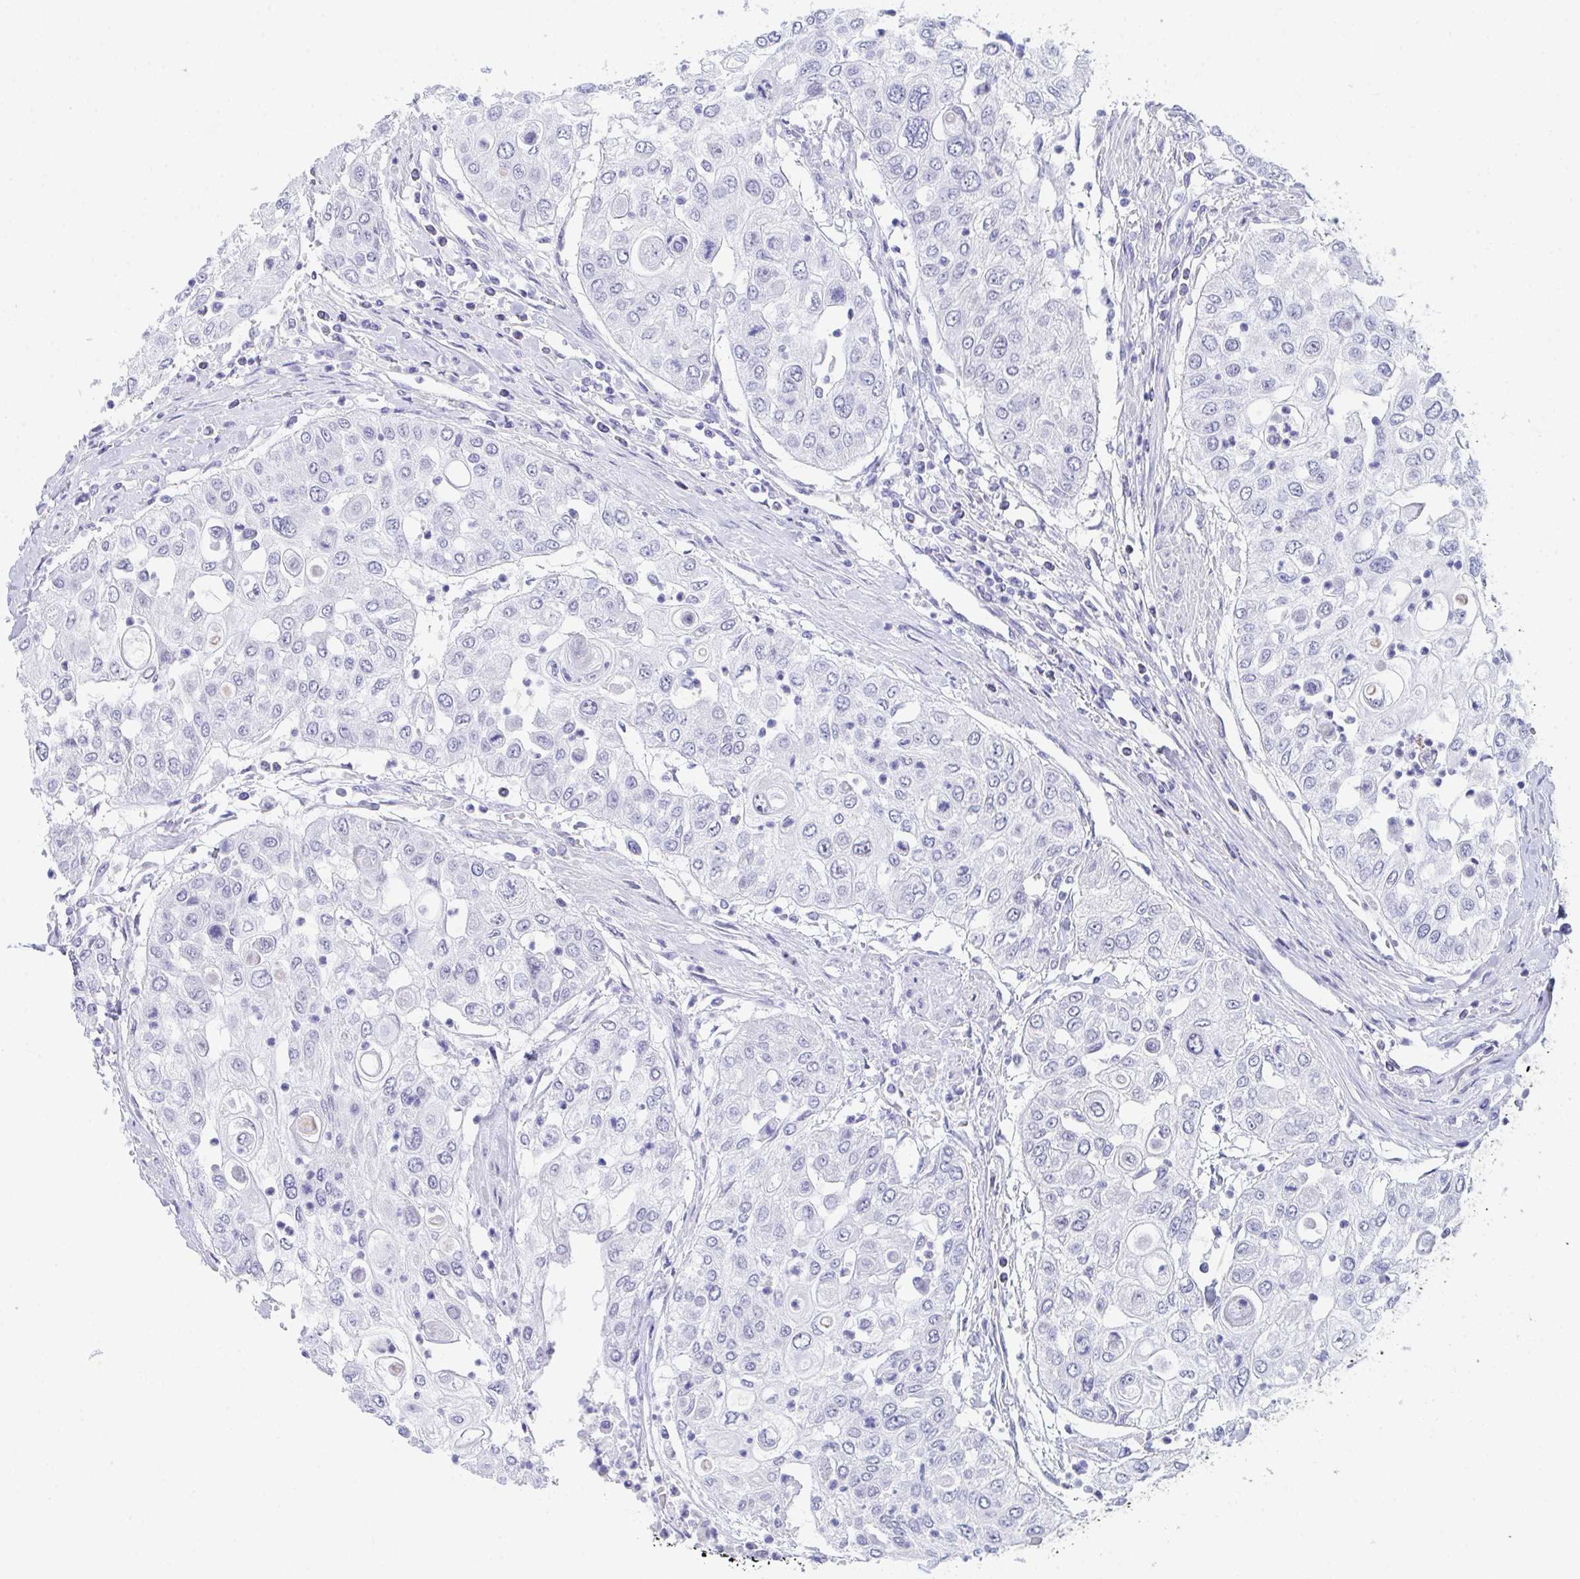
{"staining": {"intensity": "negative", "quantity": "none", "location": "none"}, "tissue": "urothelial cancer", "cell_type": "Tumor cells", "image_type": "cancer", "snomed": [{"axis": "morphology", "description": "Urothelial carcinoma, High grade"}, {"axis": "topography", "description": "Urinary bladder"}], "caption": "IHC micrograph of urothelial carcinoma (high-grade) stained for a protein (brown), which demonstrates no expression in tumor cells. (DAB immunohistochemistry (IHC), high magnification).", "gene": "DAOA", "patient": {"sex": "female", "age": 79}}